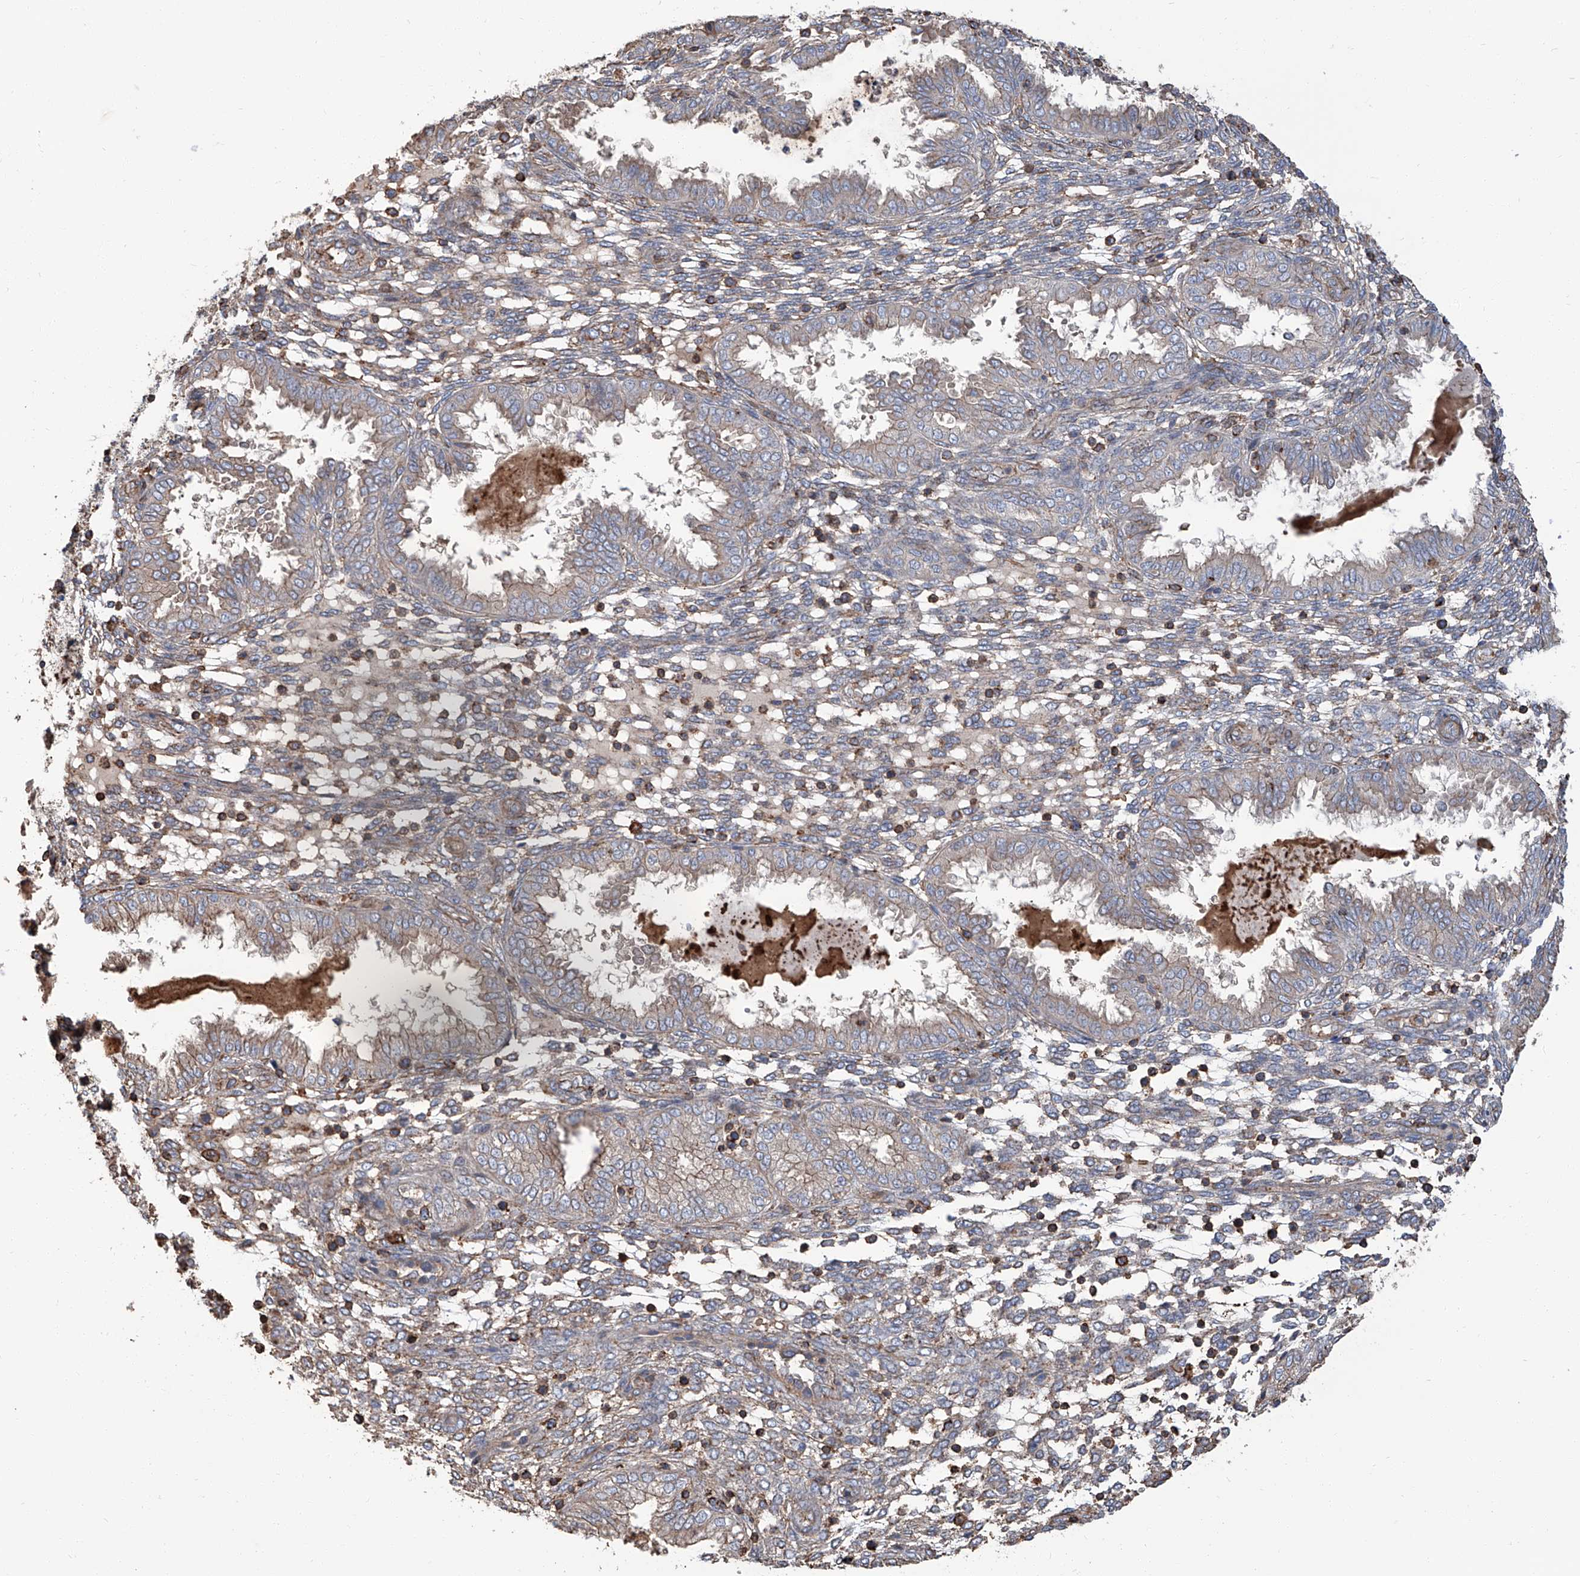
{"staining": {"intensity": "moderate", "quantity": "<25%", "location": "cytoplasmic/membranous"}, "tissue": "endometrium", "cell_type": "Cells in endometrial stroma", "image_type": "normal", "snomed": [{"axis": "morphology", "description": "Normal tissue, NOS"}, {"axis": "topography", "description": "Endometrium"}], "caption": "IHC micrograph of unremarkable endometrium: human endometrium stained using immunohistochemistry reveals low levels of moderate protein expression localized specifically in the cytoplasmic/membranous of cells in endometrial stroma, appearing as a cytoplasmic/membranous brown color.", "gene": "PIEZO2", "patient": {"sex": "female", "age": 33}}